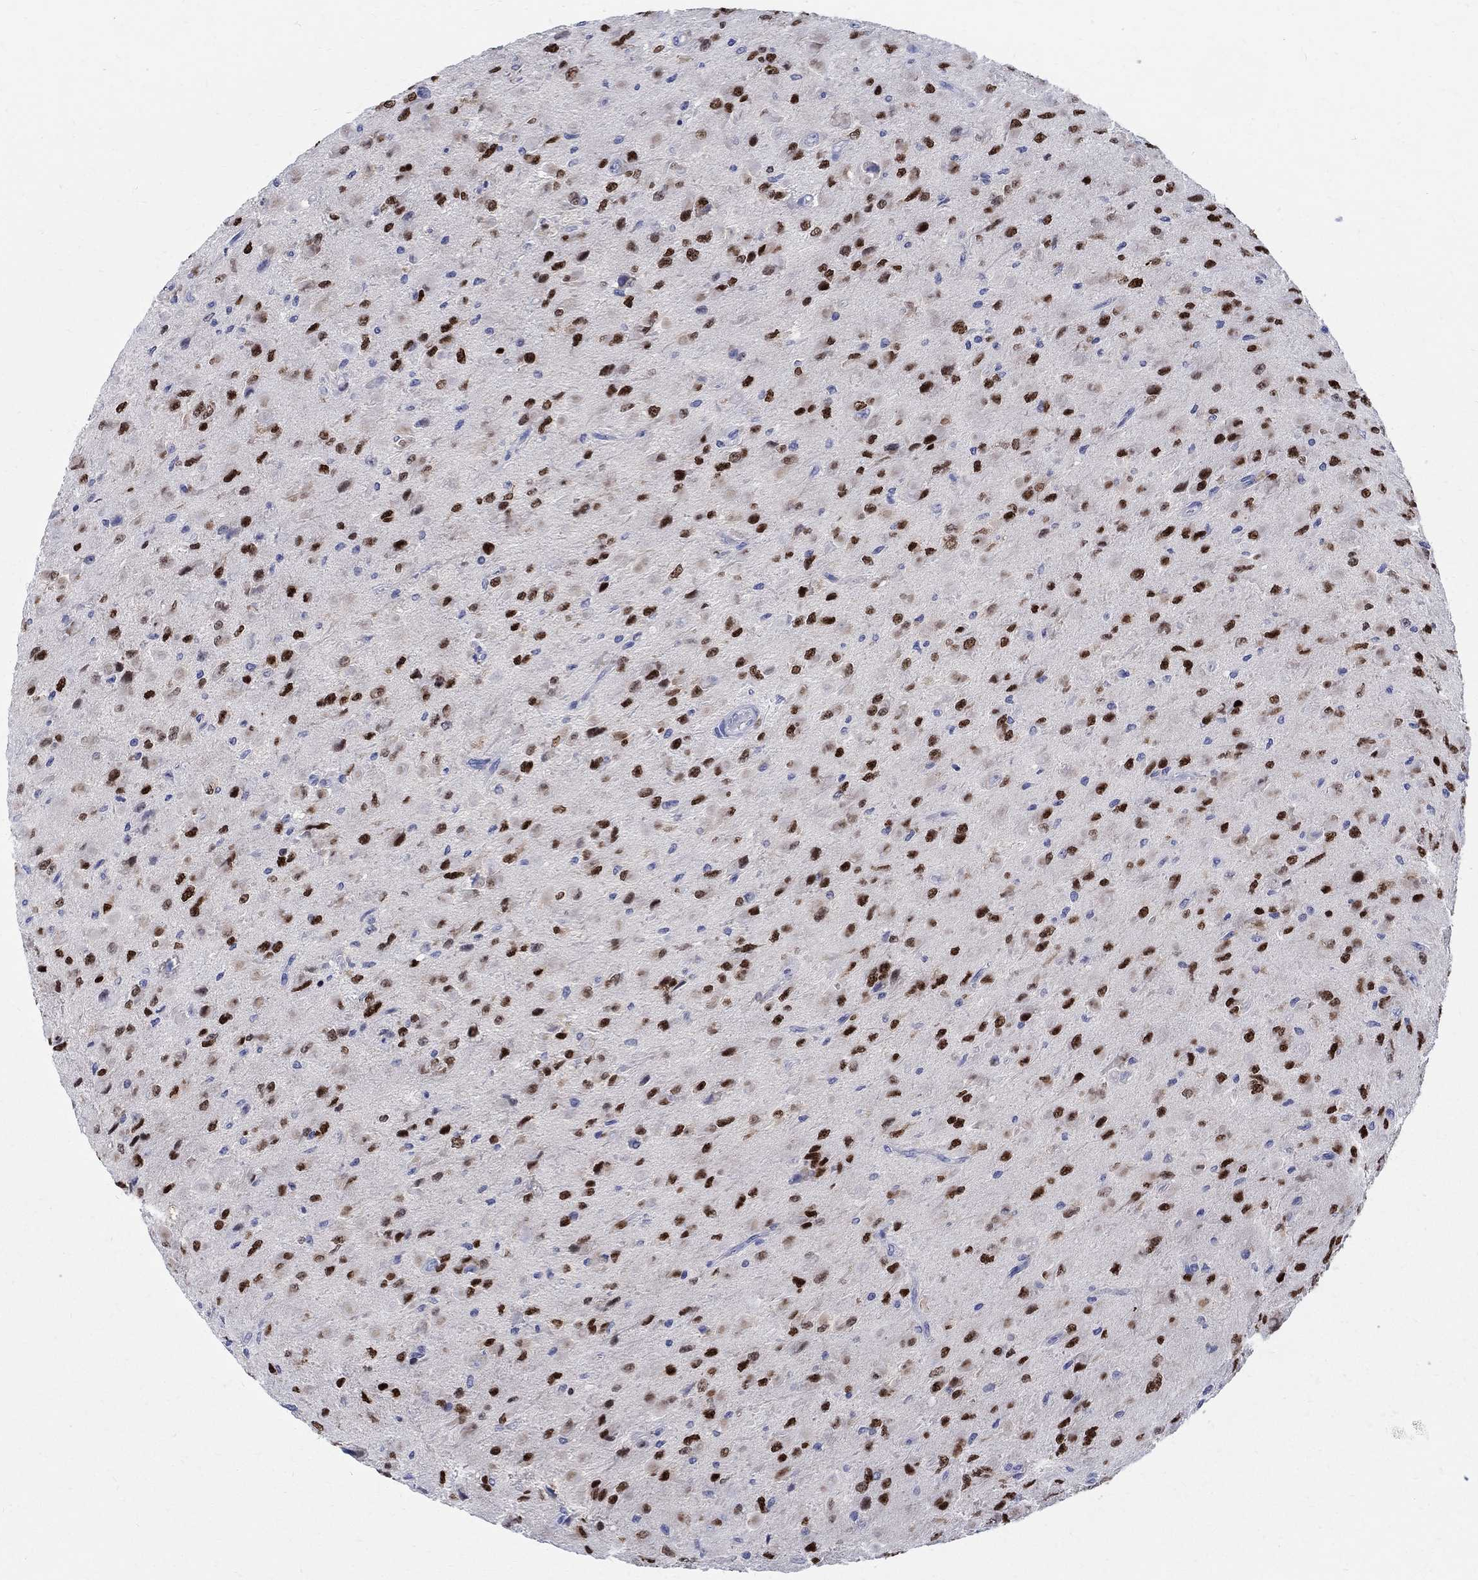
{"staining": {"intensity": "strong", "quantity": "25%-75%", "location": "nuclear"}, "tissue": "glioma", "cell_type": "Tumor cells", "image_type": "cancer", "snomed": [{"axis": "morphology", "description": "Glioma, malignant, High grade"}, {"axis": "topography", "description": "Cerebral cortex"}], "caption": "There is high levels of strong nuclear staining in tumor cells of glioma, as demonstrated by immunohistochemical staining (brown color).", "gene": "SOX2", "patient": {"sex": "male", "age": 35}}